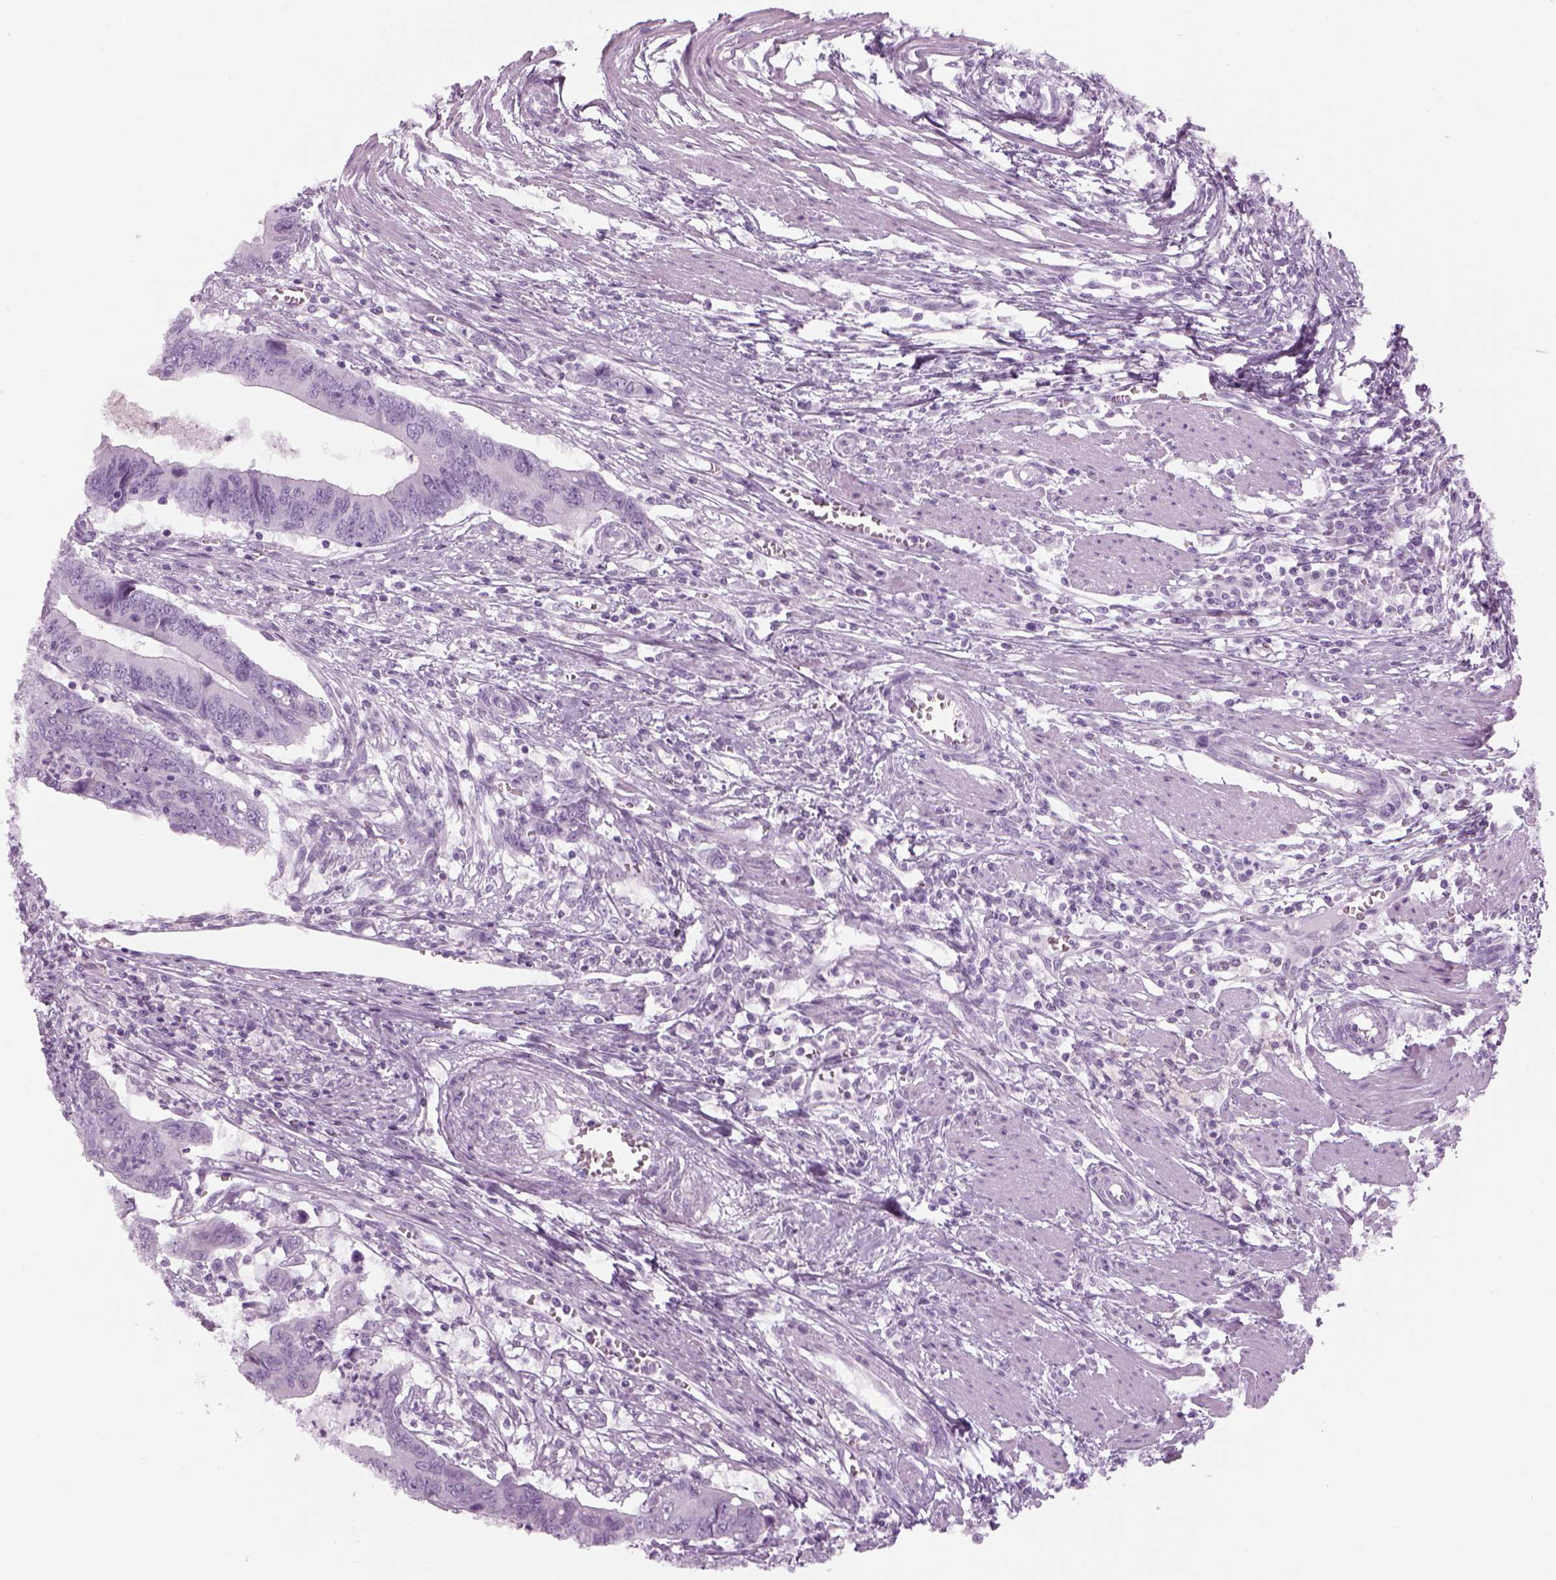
{"staining": {"intensity": "negative", "quantity": "none", "location": "none"}, "tissue": "colorectal cancer", "cell_type": "Tumor cells", "image_type": "cancer", "snomed": [{"axis": "morphology", "description": "Adenocarcinoma, NOS"}, {"axis": "topography", "description": "Colon"}], "caption": "The immunohistochemistry image has no significant staining in tumor cells of colorectal cancer tissue. (Brightfield microscopy of DAB immunohistochemistry (IHC) at high magnification).", "gene": "PABPC1L2B", "patient": {"sex": "male", "age": 53}}